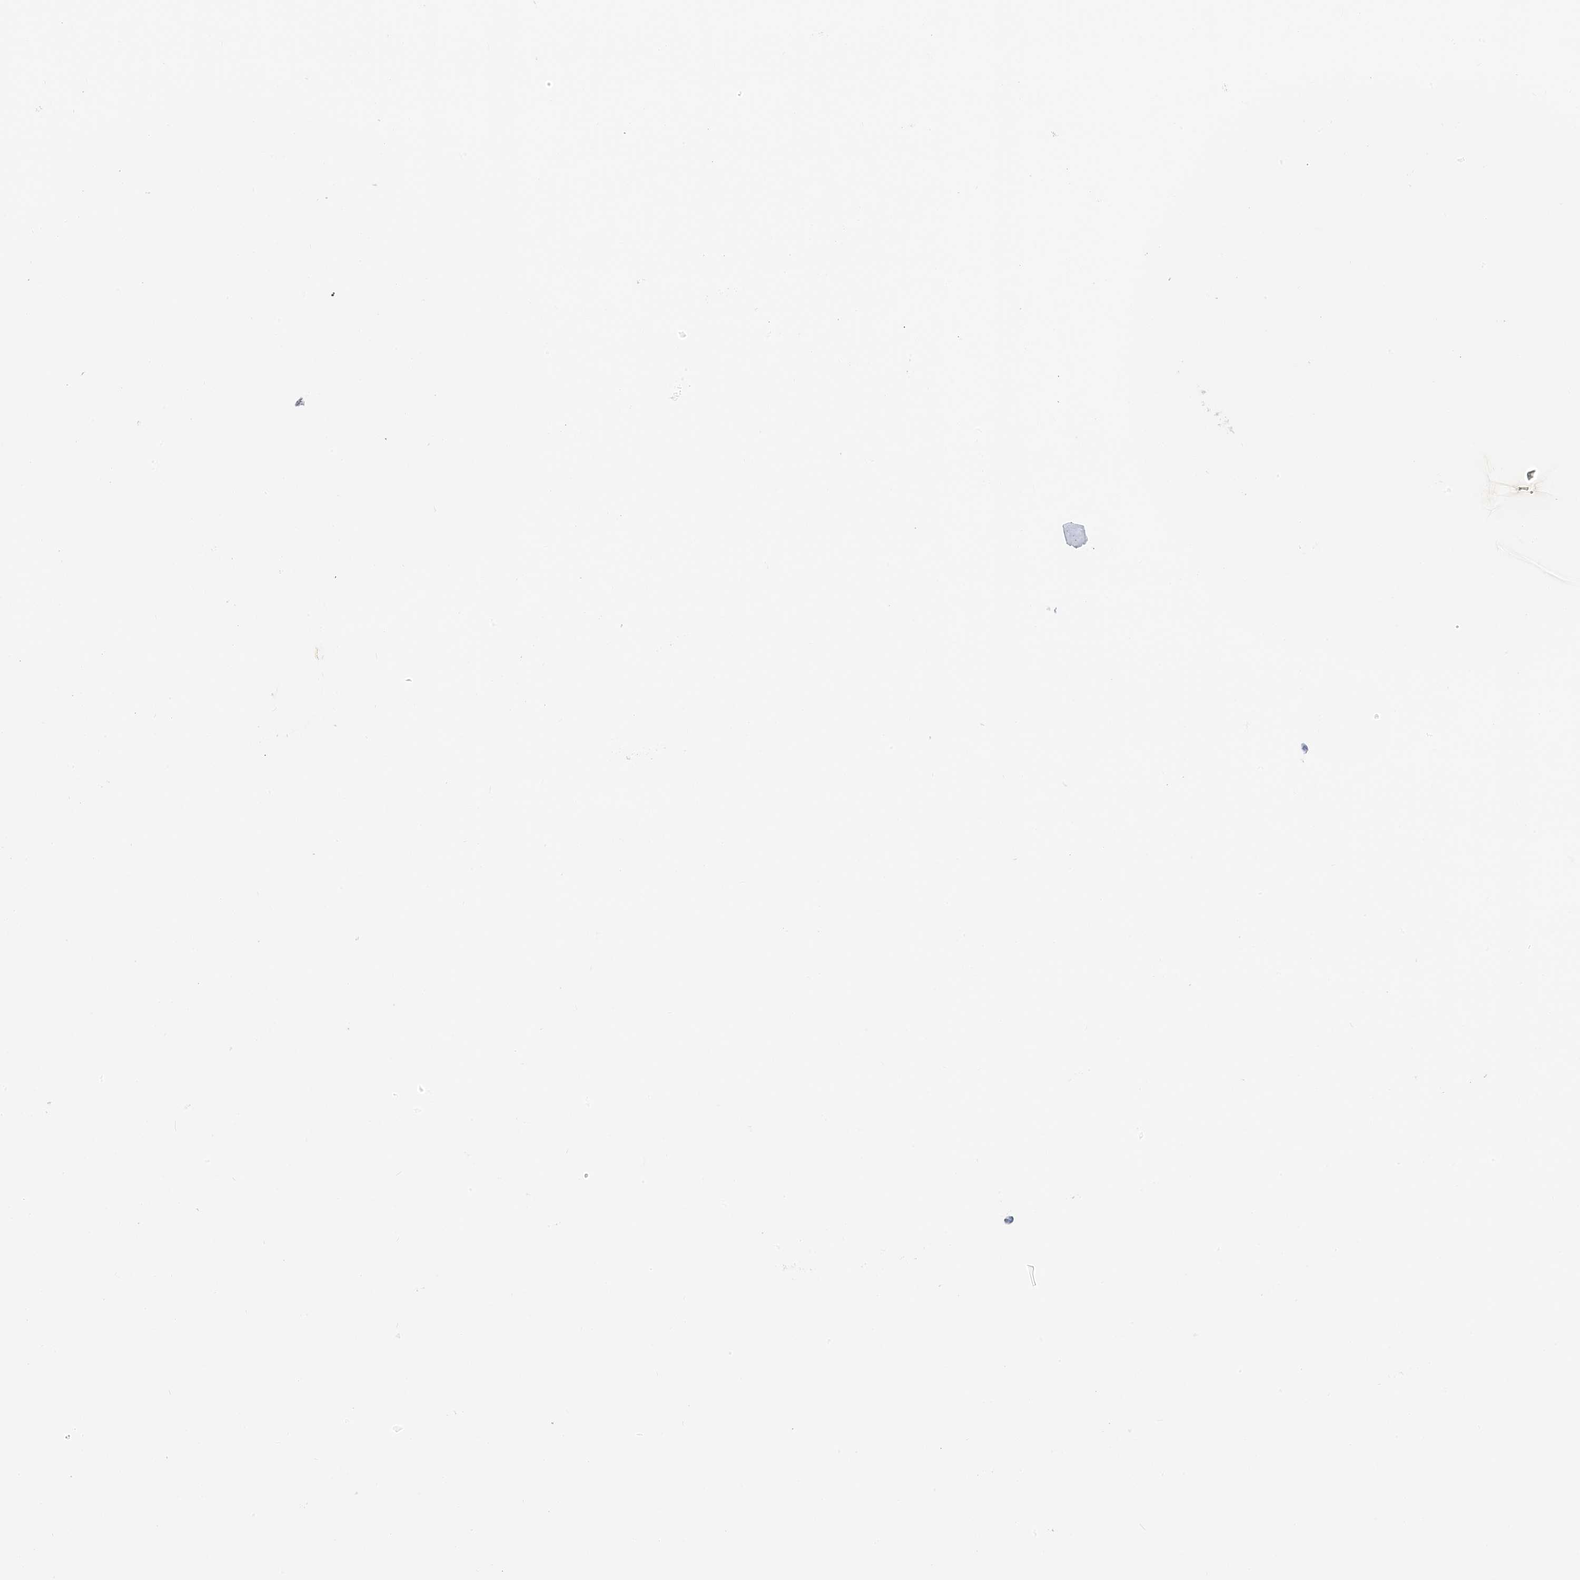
{"staining": {"intensity": "negative", "quantity": "none", "location": "none"}, "tissue": "endometrial cancer", "cell_type": "Tumor cells", "image_type": "cancer", "snomed": [{"axis": "morphology", "description": "Adenocarcinoma, NOS"}, {"axis": "topography", "description": "Endometrium"}], "caption": "A micrograph of human adenocarcinoma (endometrial) is negative for staining in tumor cells.", "gene": "POMGNT2", "patient": {"sex": "female", "age": 80}}